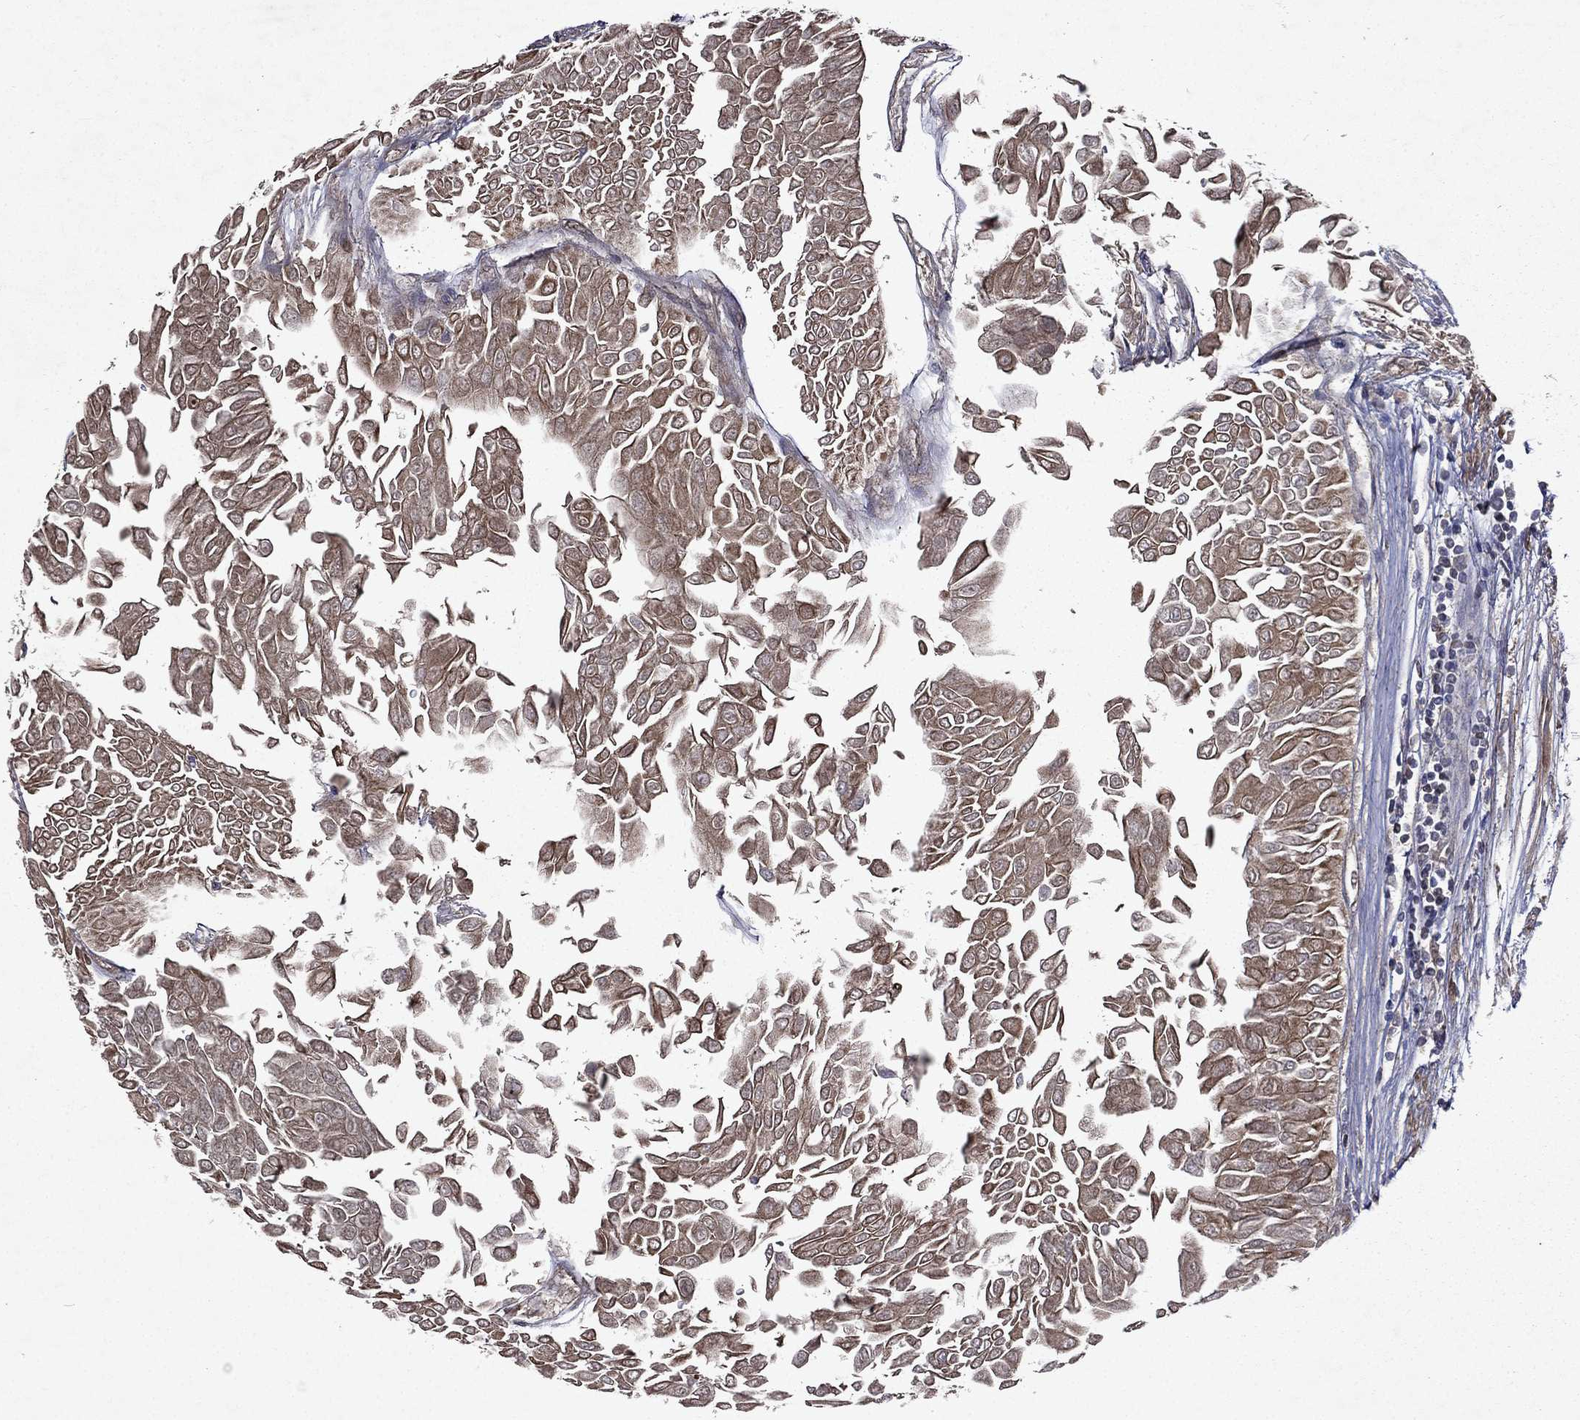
{"staining": {"intensity": "weak", "quantity": "25%-75%", "location": "cytoplasmic/membranous"}, "tissue": "urothelial cancer", "cell_type": "Tumor cells", "image_type": "cancer", "snomed": [{"axis": "morphology", "description": "Urothelial carcinoma, Low grade"}, {"axis": "topography", "description": "Urinary bladder"}], "caption": "An immunohistochemistry (IHC) micrograph of neoplastic tissue is shown. Protein staining in brown shows weak cytoplasmic/membranous positivity in urothelial carcinoma (low-grade) within tumor cells.", "gene": "FGD1", "patient": {"sex": "male", "age": 67}}